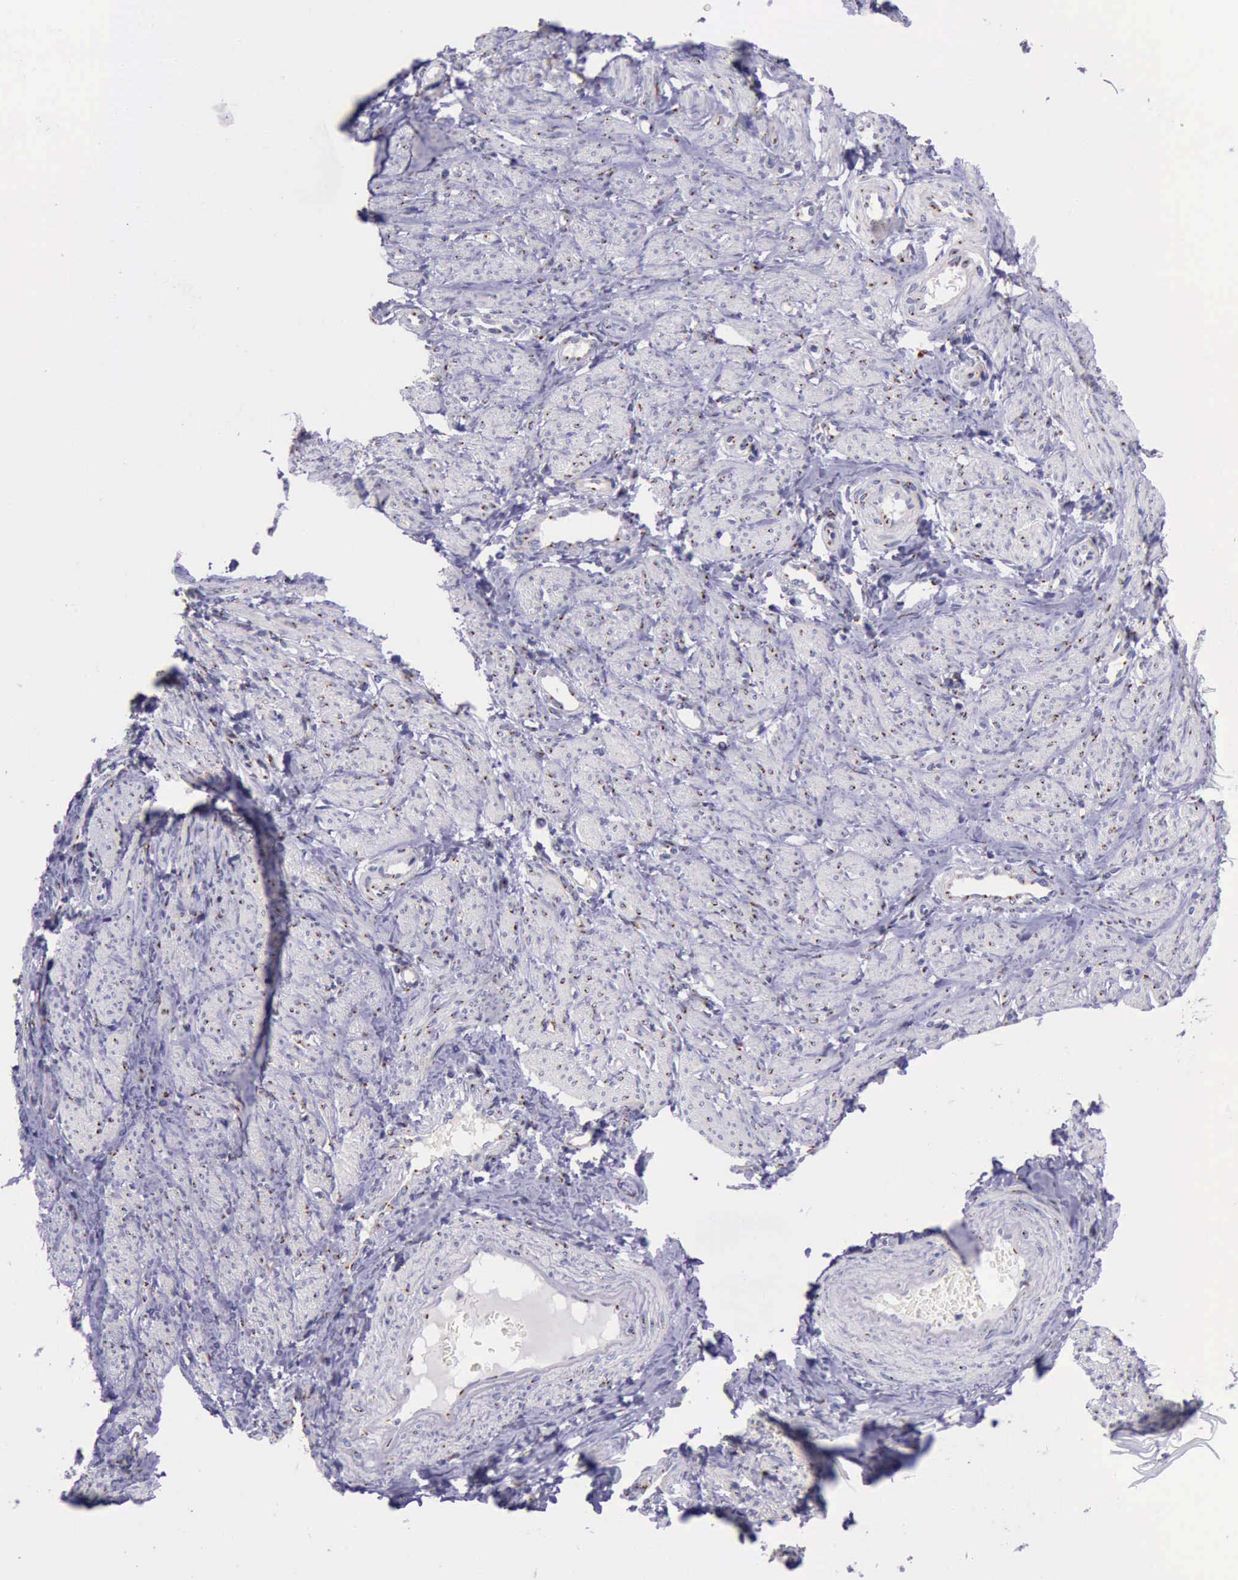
{"staining": {"intensity": "strong", "quantity": "25%-75%", "location": "cytoplasmic/membranous"}, "tissue": "smooth muscle", "cell_type": "Smooth muscle cells", "image_type": "normal", "snomed": [{"axis": "morphology", "description": "Normal tissue, NOS"}, {"axis": "topography", "description": "Smooth muscle"}, {"axis": "topography", "description": "Uterus"}], "caption": "An image of smooth muscle stained for a protein demonstrates strong cytoplasmic/membranous brown staining in smooth muscle cells.", "gene": "GOLGA5", "patient": {"sex": "female", "age": 39}}